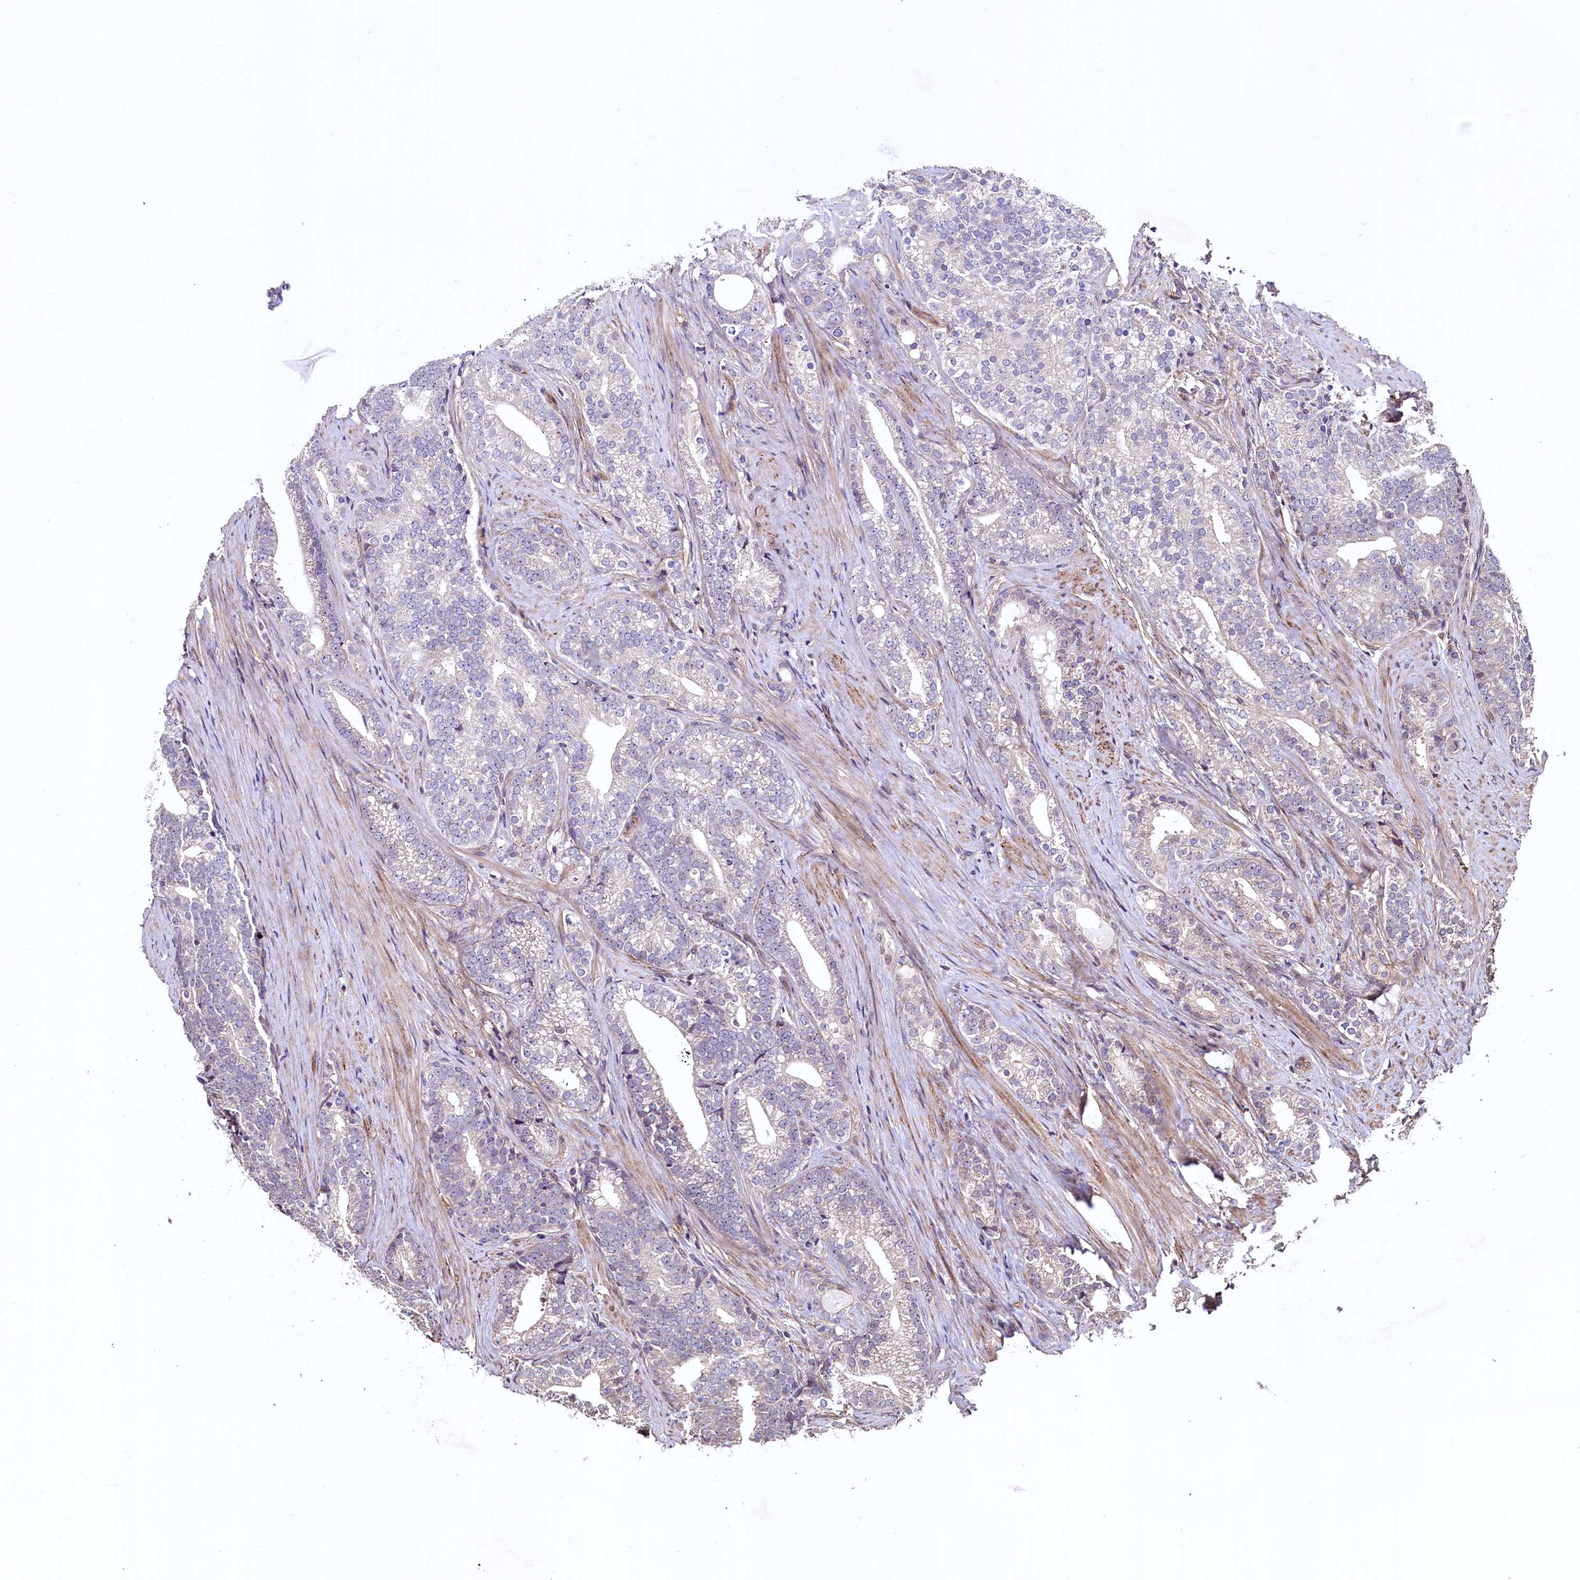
{"staining": {"intensity": "weak", "quantity": "<25%", "location": "cytoplasmic/membranous"}, "tissue": "prostate cancer", "cell_type": "Tumor cells", "image_type": "cancer", "snomed": [{"axis": "morphology", "description": "Adenocarcinoma, Low grade"}, {"axis": "topography", "description": "Prostate"}], "caption": "This is an IHC histopathology image of human prostate cancer. There is no staining in tumor cells.", "gene": "PALM", "patient": {"sex": "male", "age": 71}}